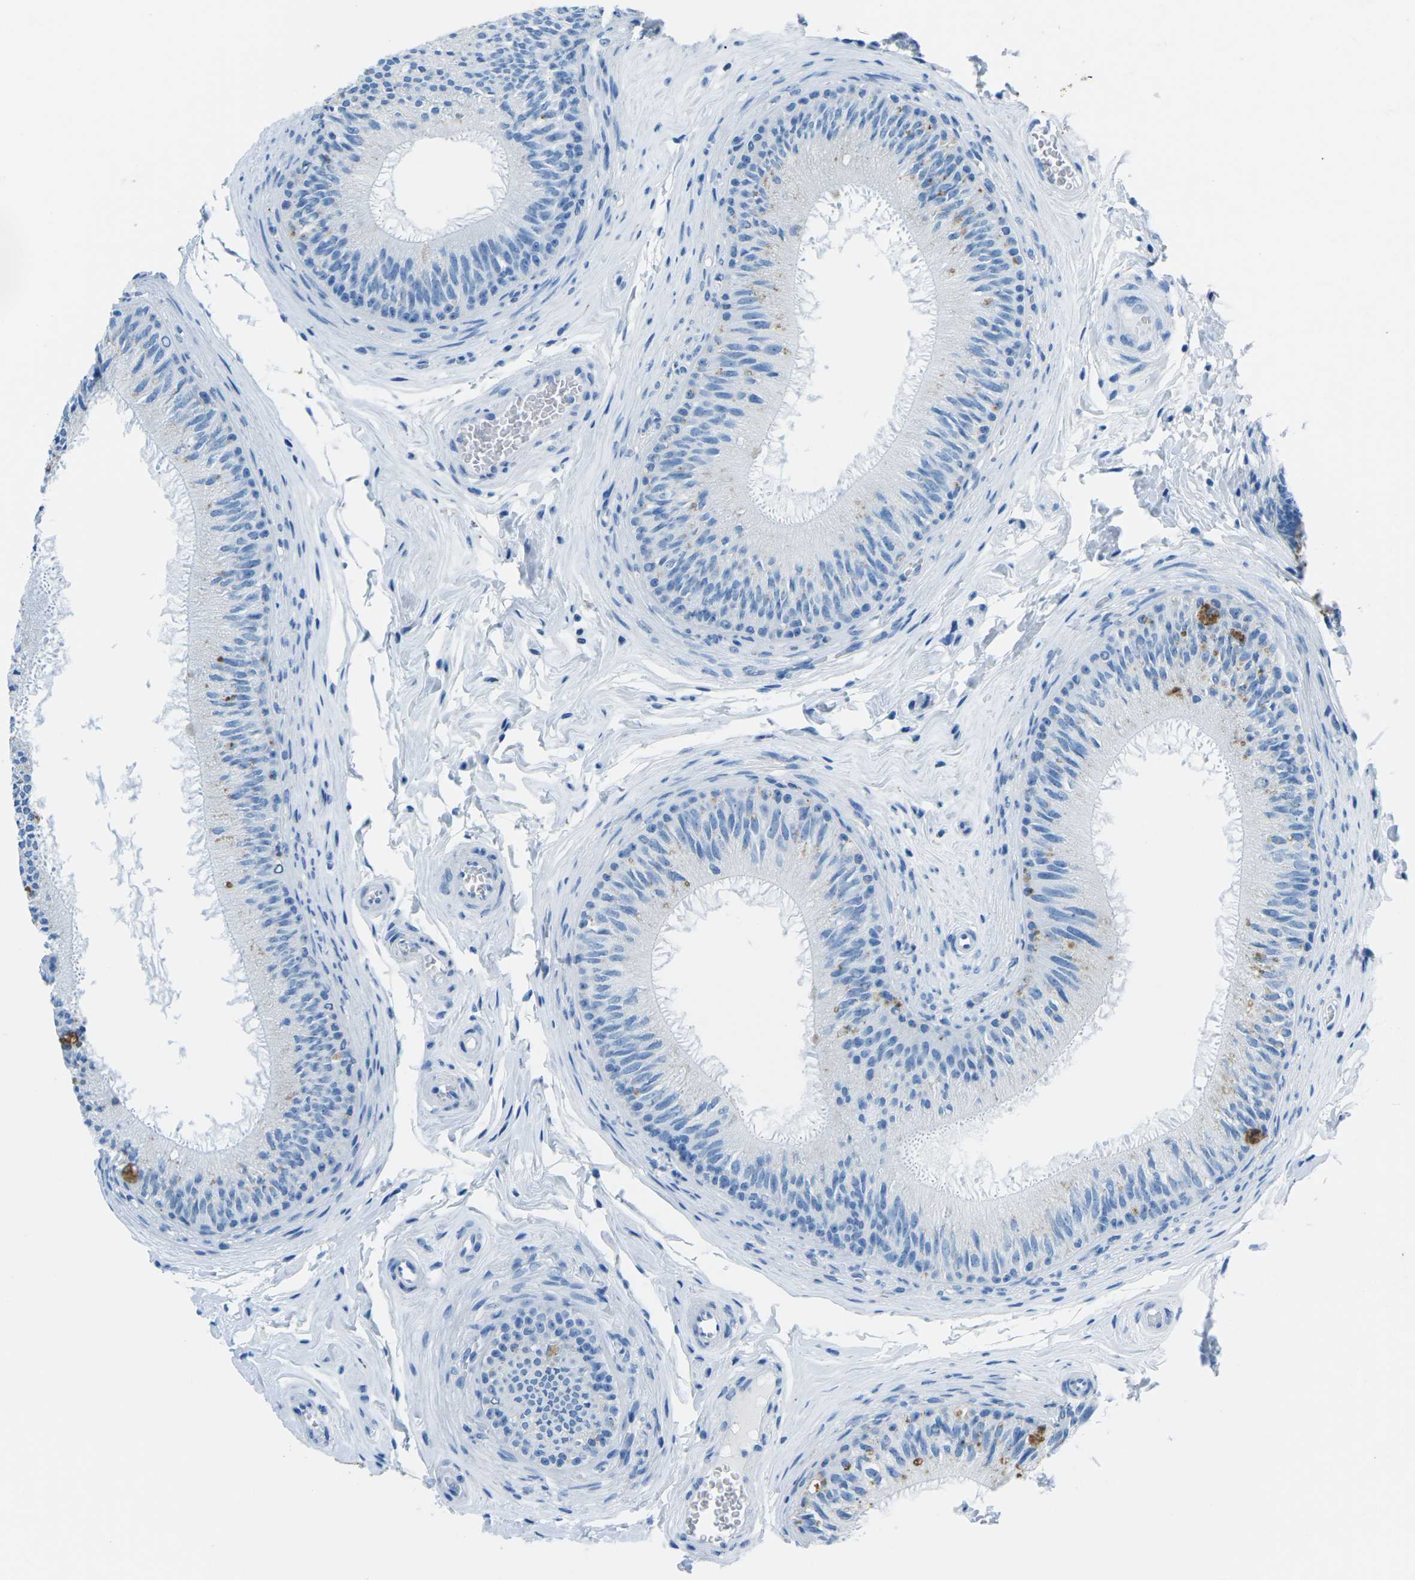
{"staining": {"intensity": "moderate", "quantity": "<25%", "location": "cytoplasmic/membranous"}, "tissue": "epididymis", "cell_type": "Glandular cells", "image_type": "normal", "snomed": [{"axis": "morphology", "description": "Normal tissue, NOS"}, {"axis": "topography", "description": "Testis"}, {"axis": "topography", "description": "Epididymis"}], "caption": "Protein expression analysis of unremarkable epididymis exhibits moderate cytoplasmic/membranous staining in about <25% of glandular cells.", "gene": "MYH8", "patient": {"sex": "male", "age": 36}}